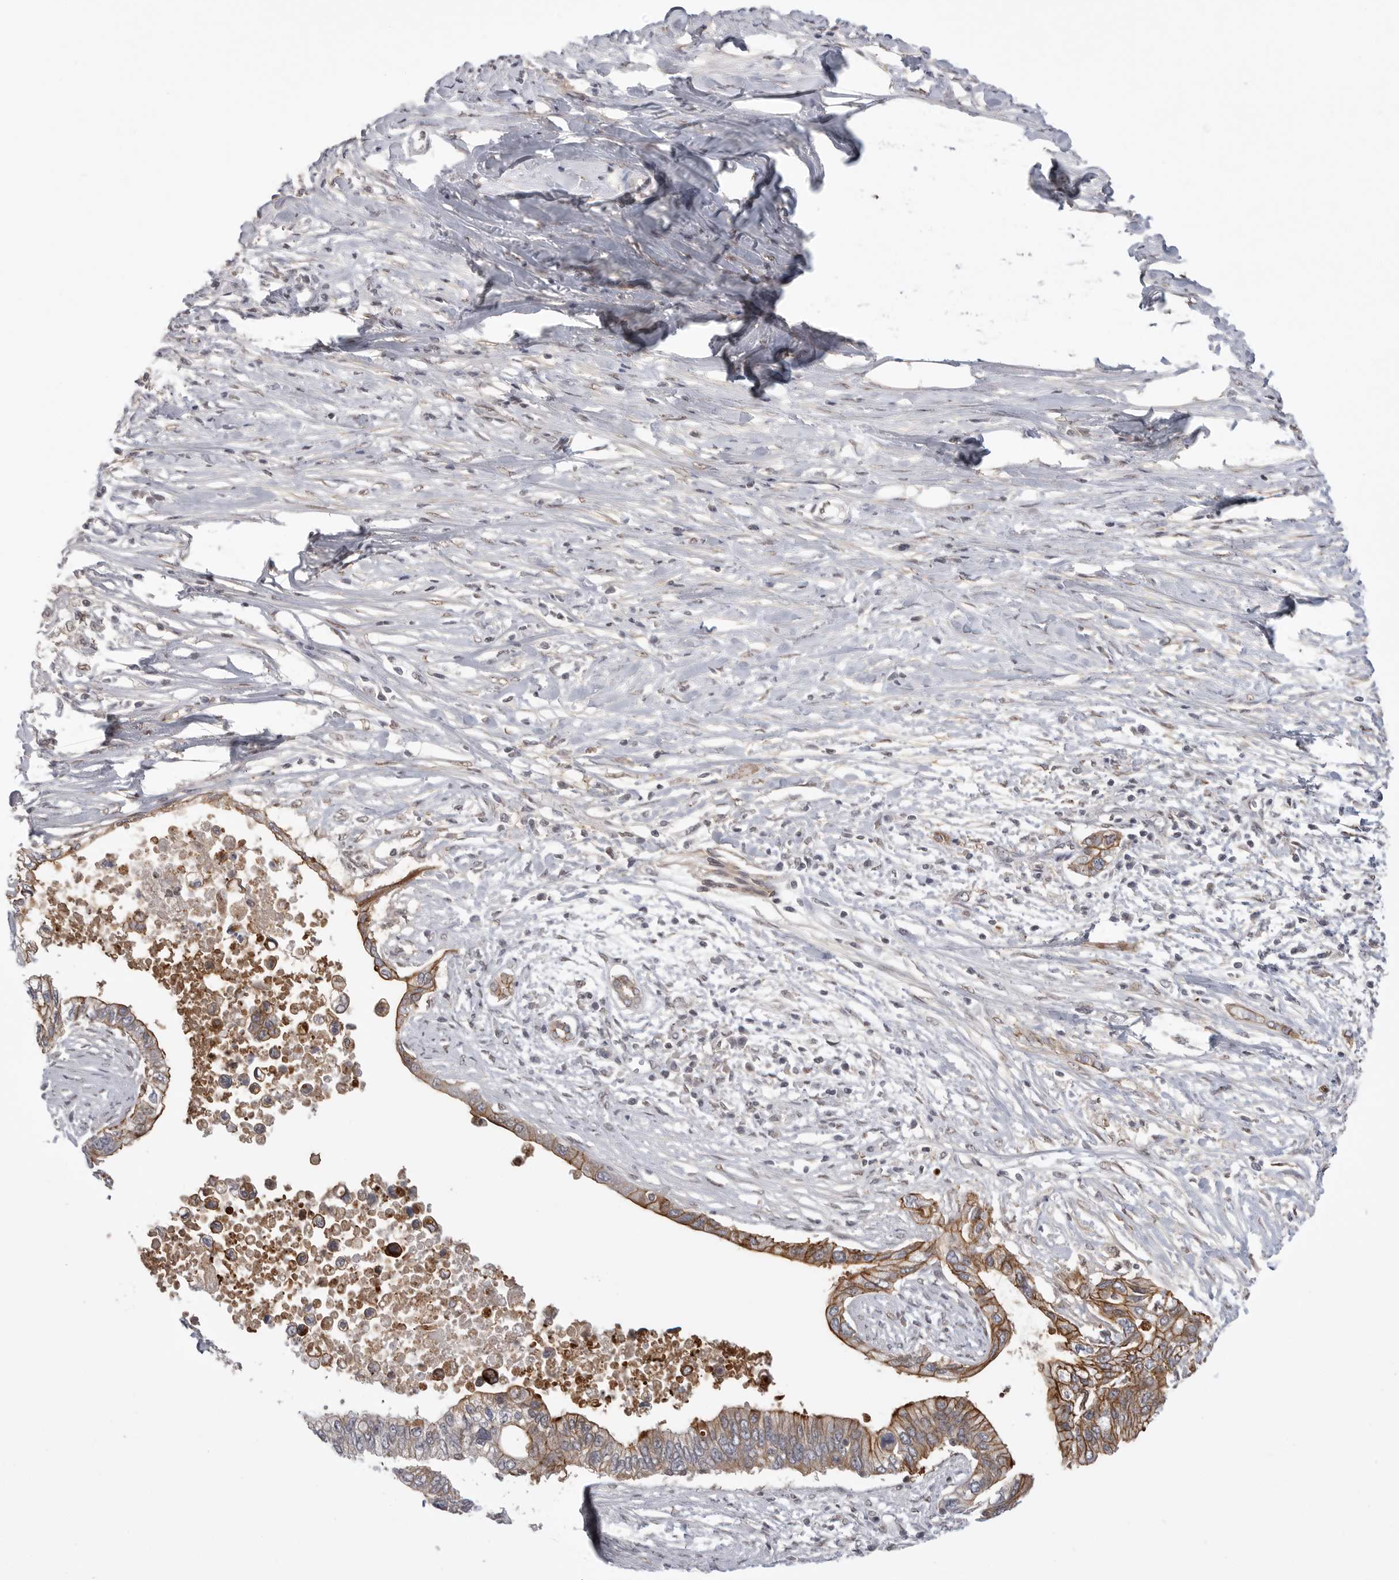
{"staining": {"intensity": "moderate", "quantity": ">75%", "location": "cytoplasmic/membranous"}, "tissue": "pancreatic cancer", "cell_type": "Tumor cells", "image_type": "cancer", "snomed": [{"axis": "morphology", "description": "Normal tissue, NOS"}, {"axis": "morphology", "description": "Adenocarcinoma, NOS"}, {"axis": "topography", "description": "Pancreas"}, {"axis": "topography", "description": "Peripheral nerve tissue"}], "caption": "About >75% of tumor cells in human pancreatic adenocarcinoma show moderate cytoplasmic/membranous protein positivity as visualized by brown immunohistochemical staining.", "gene": "NECTIN1", "patient": {"sex": "male", "age": 59}}